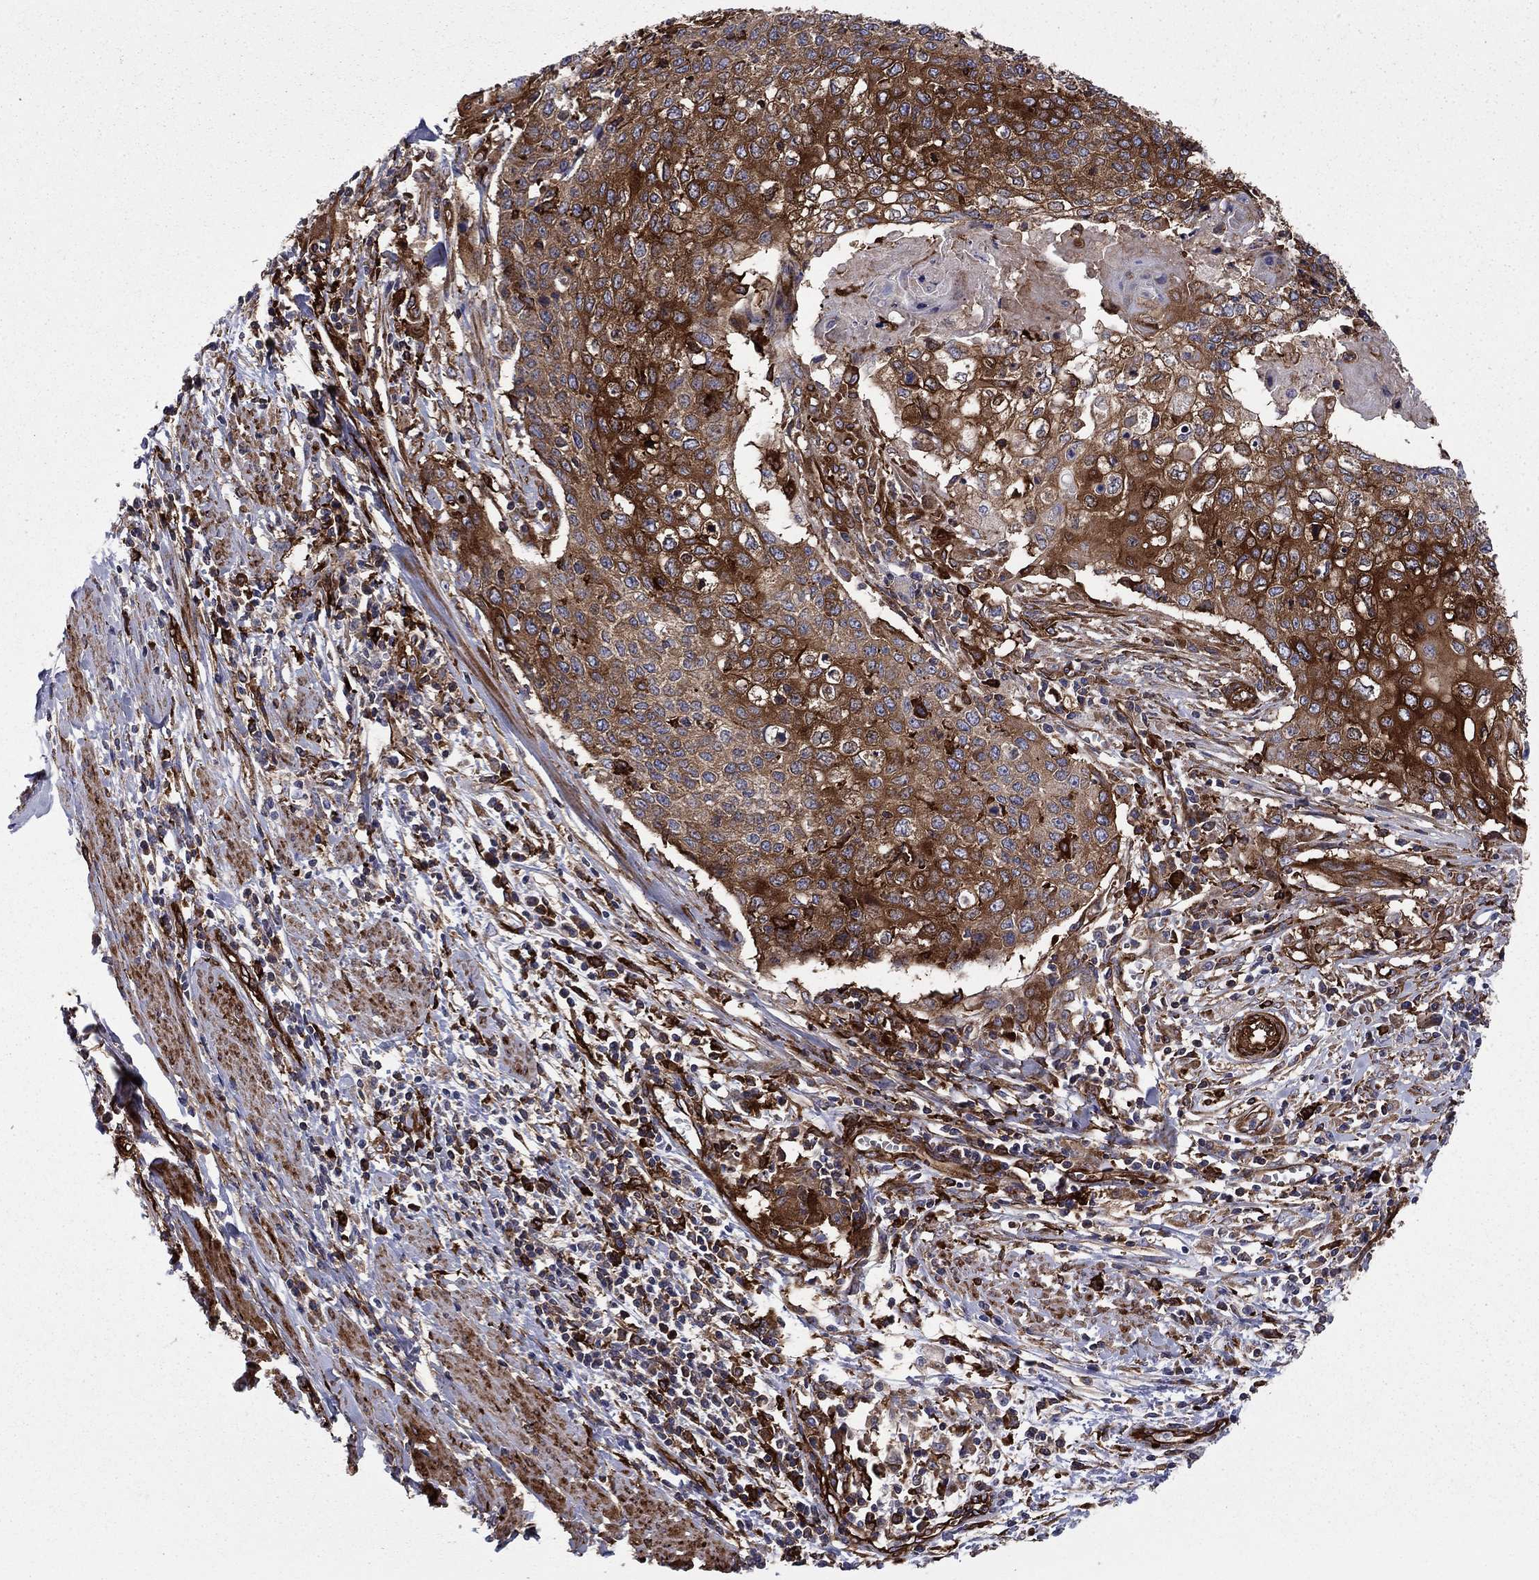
{"staining": {"intensity": "strong", "quantity": "25%-75%", "location": "cytoplasmic/membranous"}, "tissue": "cervical cancer", "cell_type": "Tumor cells", "image_type": "cancer", "snomed": [{"axis": "morphology", "description": "Squamous cell carcinoma, NOS"}, {"axis": "topography", "description": "Cervix"}], "caption": "Immunohistochemistry staining of squamous cell carcinoma (cervical), which reveals high levels of strong cytoplasmic/membranous positivity in approximately 25%-75% of tumor cells indicating strong cytoplasmic/membranous protein staining. The staining was performed using DAB (brown) for protein detection and nuclei were counterstained in hematoxylin (blue).", "gene": "EHBP1L1", "patient": {"sex": "female", "age": 39}}